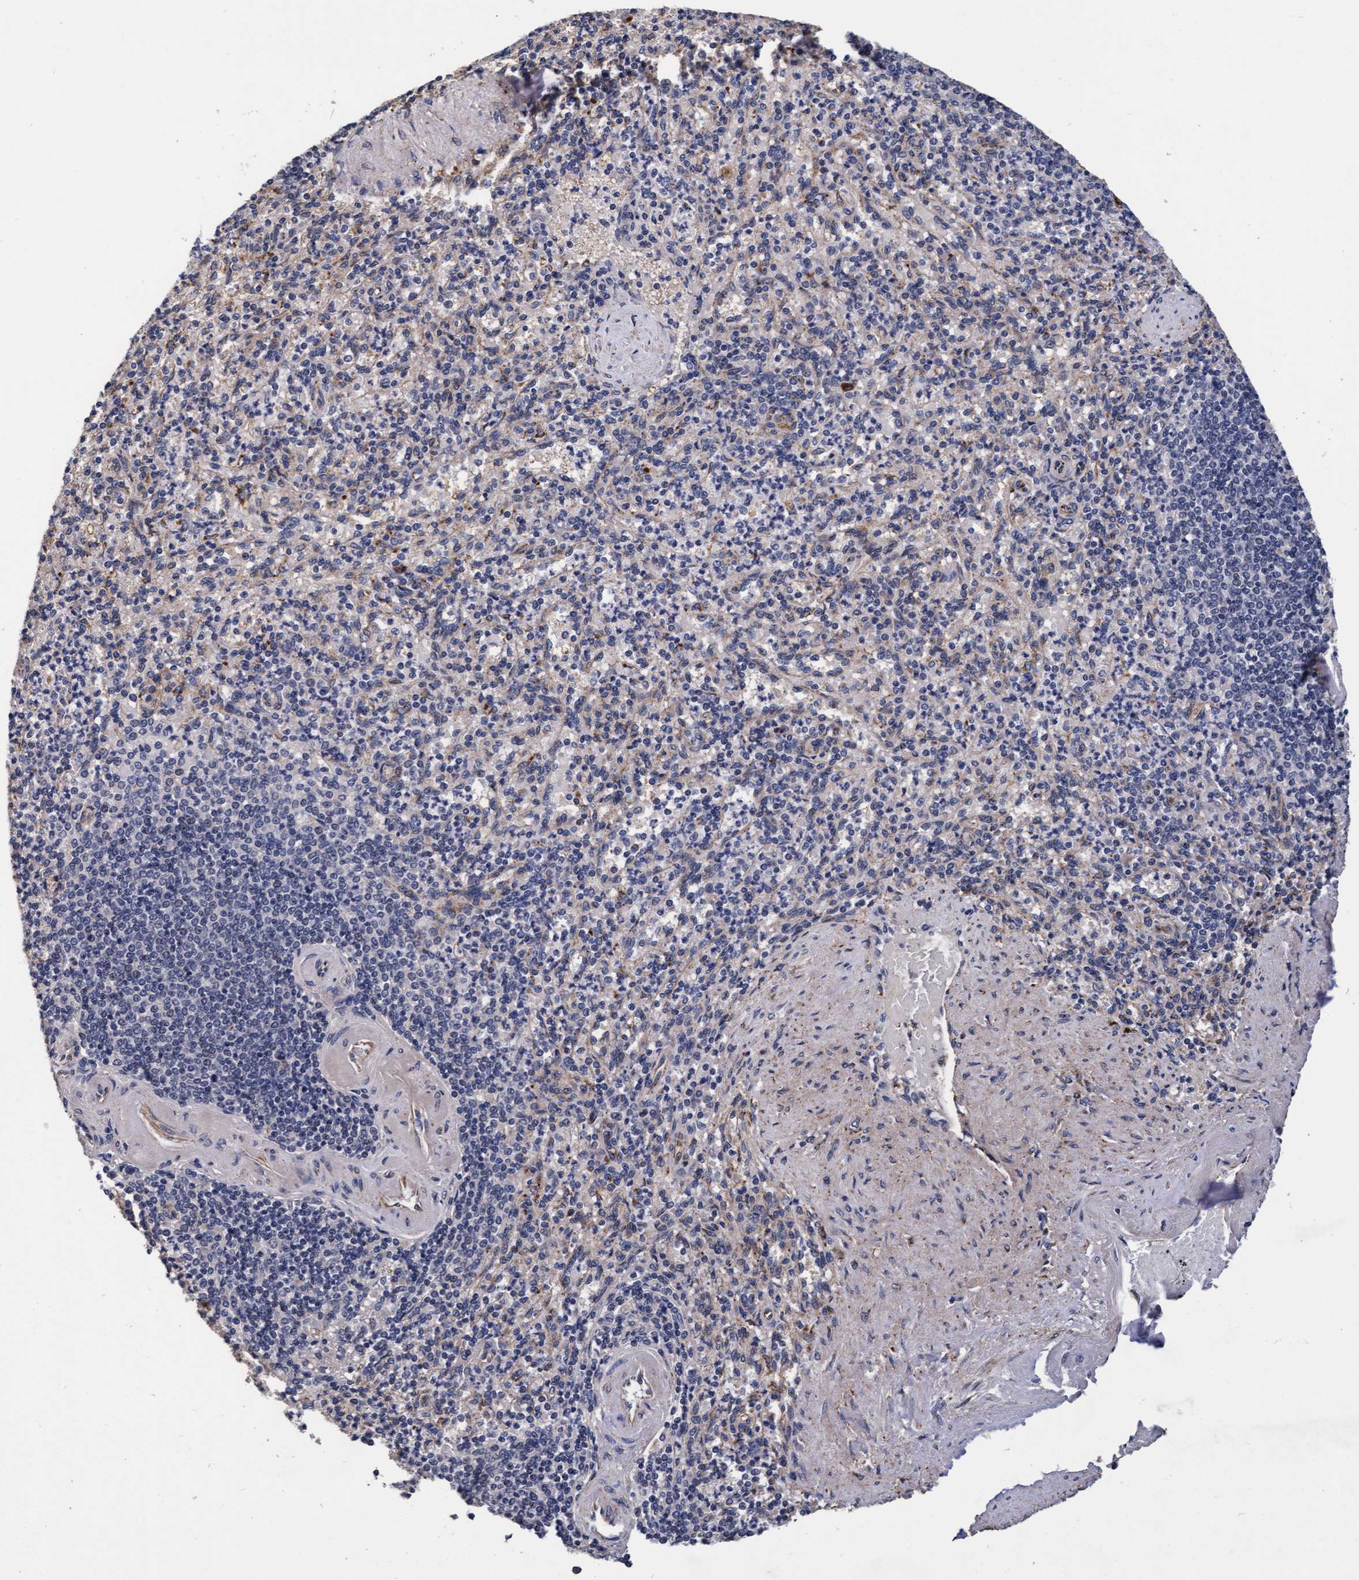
{"staining": {"intensity": "moderate", "quantity": "<25%", "location": "cytoplasmic/membranous"}, "tissue": "spleen", "cell_type": "Cells in red pulp", "image_type": "normal", "snomed": [{"axis": "morphology", "description": "Normal tissue, NOS"}, {"axis": "topography", "description": "Spleen"}], "caption": "Spleen stained with a brown dye demonstrates moderate cytoplasmic/membranous positive staining in about <25% of cells in red pulp.", "gene": "CPQ", "patient": {"sex": "female", "age": 74}}